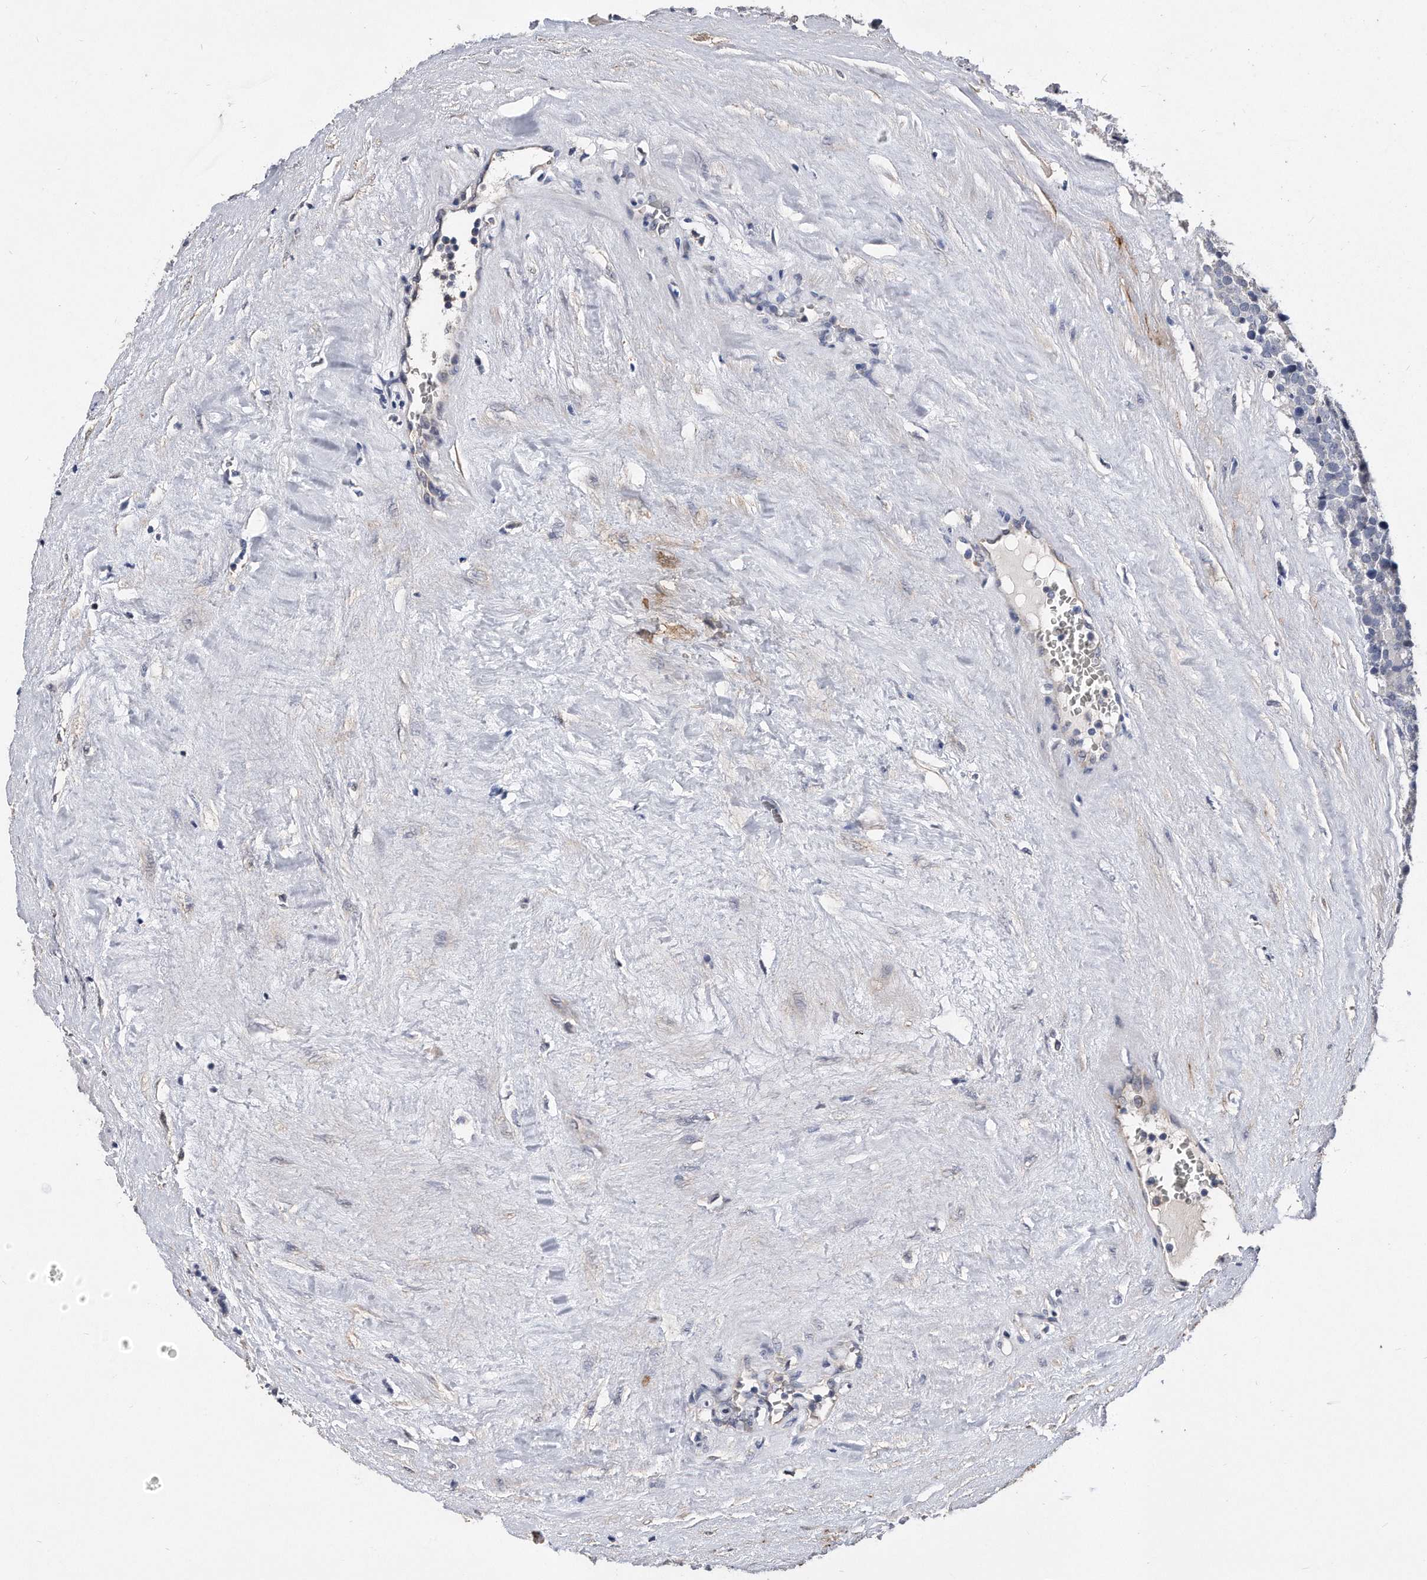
{"staining": {"intensity": "negative", "quantity": "none", "location": "none"}, "tissue": "testis cancer", "cell_type": "Tumor cells", "image_type": "cancer", "snomed": [{"axis": "morphology", "description": "Seminoma, NOS"}, {"axis": "topography", "description": "Testis"}], "caption": "Testis cancer stained for a protein using immunohistochemistry (IHC) reveals no positivity tumor cells.", "gene": "IL20RA", "patient": {"sex": "male", "age": 71}}